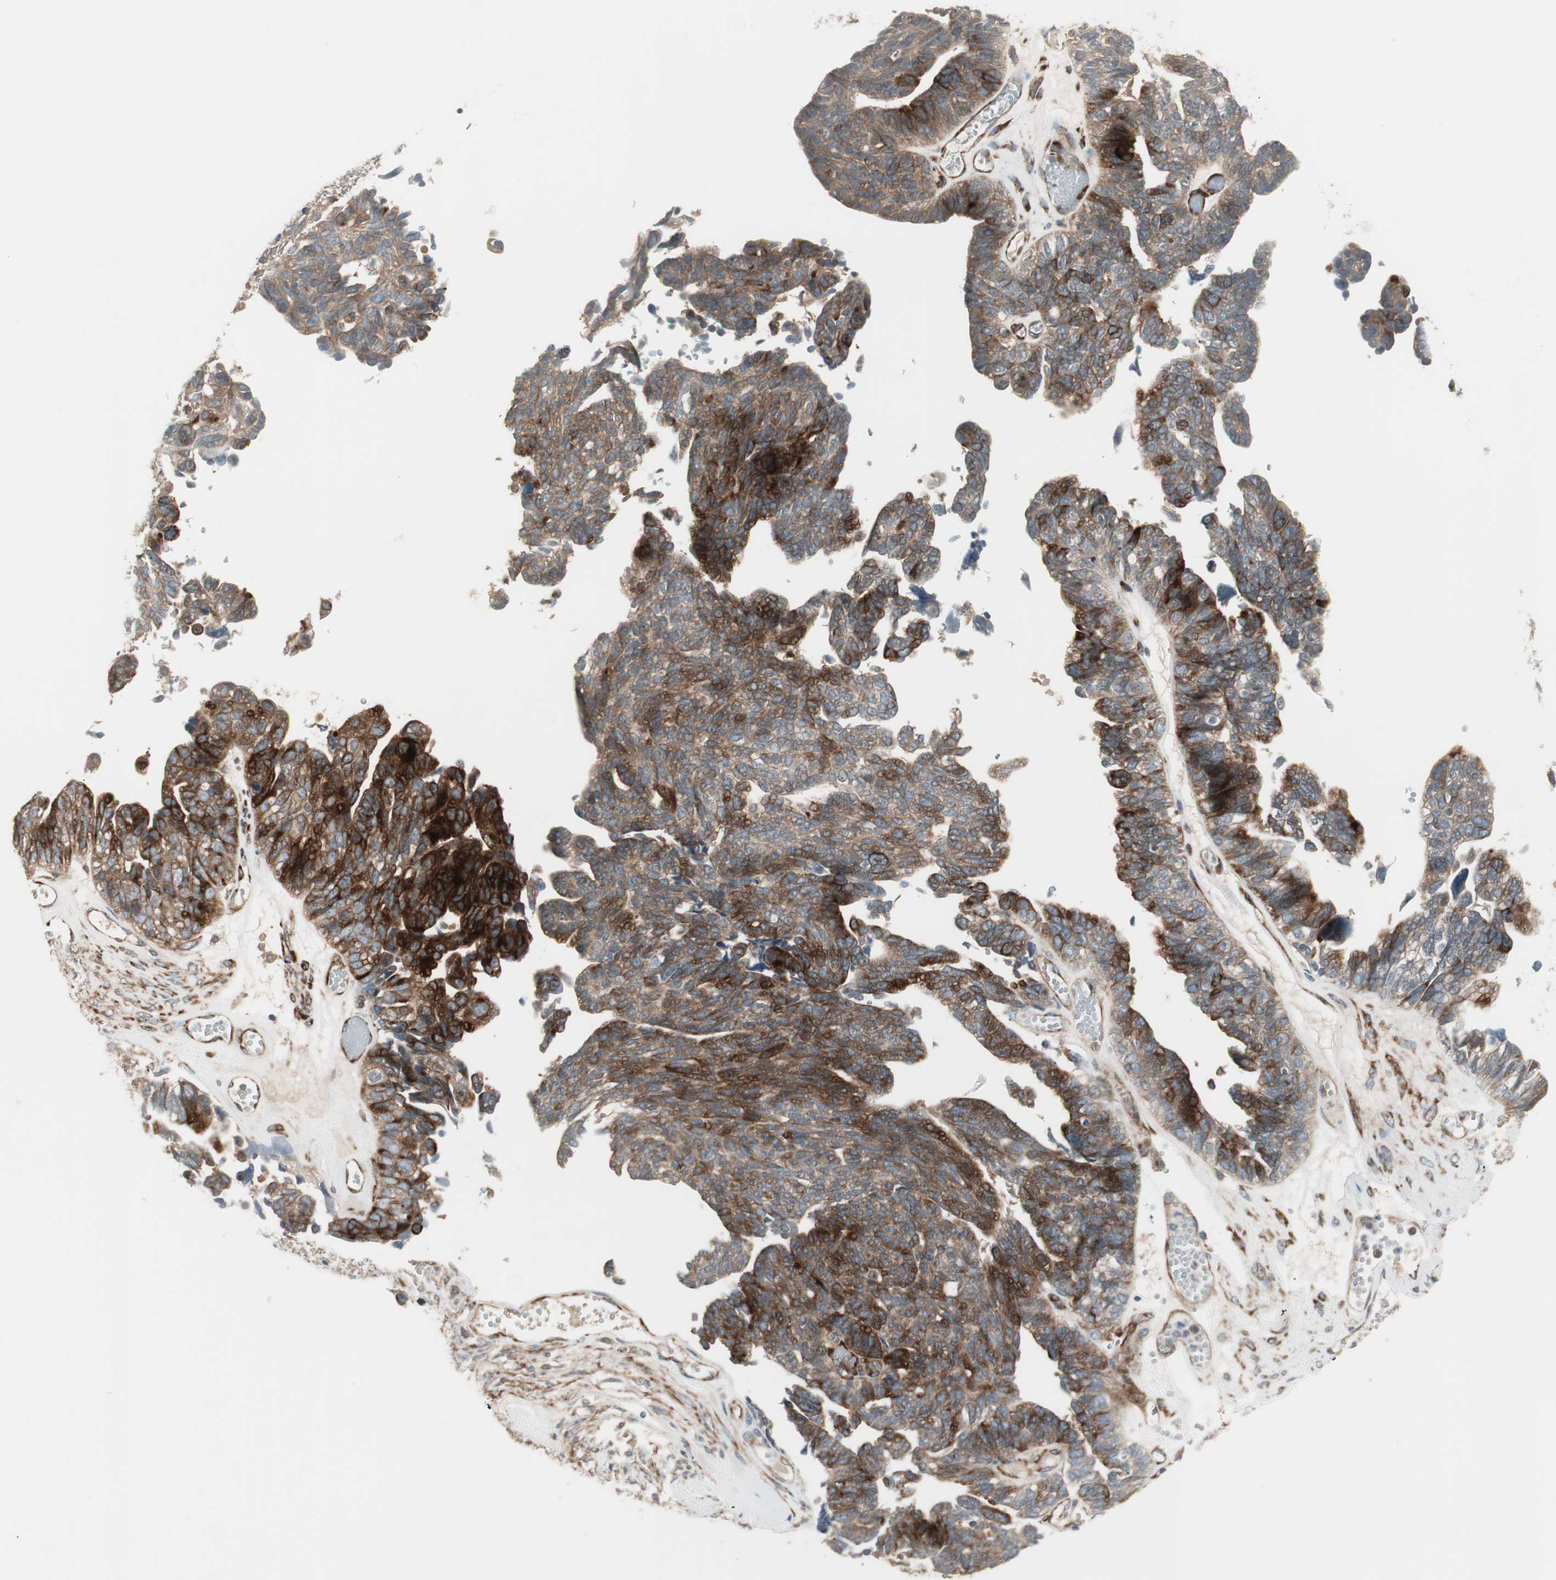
{"staining": {"intensity": "strong", "quantity": "25%-75%", "location": "cytoplasmic/membranous"}, "tissue": "ovarian cancer", "cell_type": "Tumor cells", "image_type": "cancer", "snomed": [{"axis": "morphology", "description": "Cystadenocarcinoma, serous, NOS"}, {"axis": "topography", "description": "Ovary"}], "caption": "Immunohistochemistry (IHC) histopathology image of neoplastic tissue: human ovarian cancer (serous cystadenocarcinoma) stained using IHC reveals high levels of strong protein expression localized specifically in the cytoplasmic/membranous of tumor cells, appearing as a cytoplasmic/membranous brown color.", "gene": "PPP2R5E", "patient": {"sex": "female", "age": 79}}